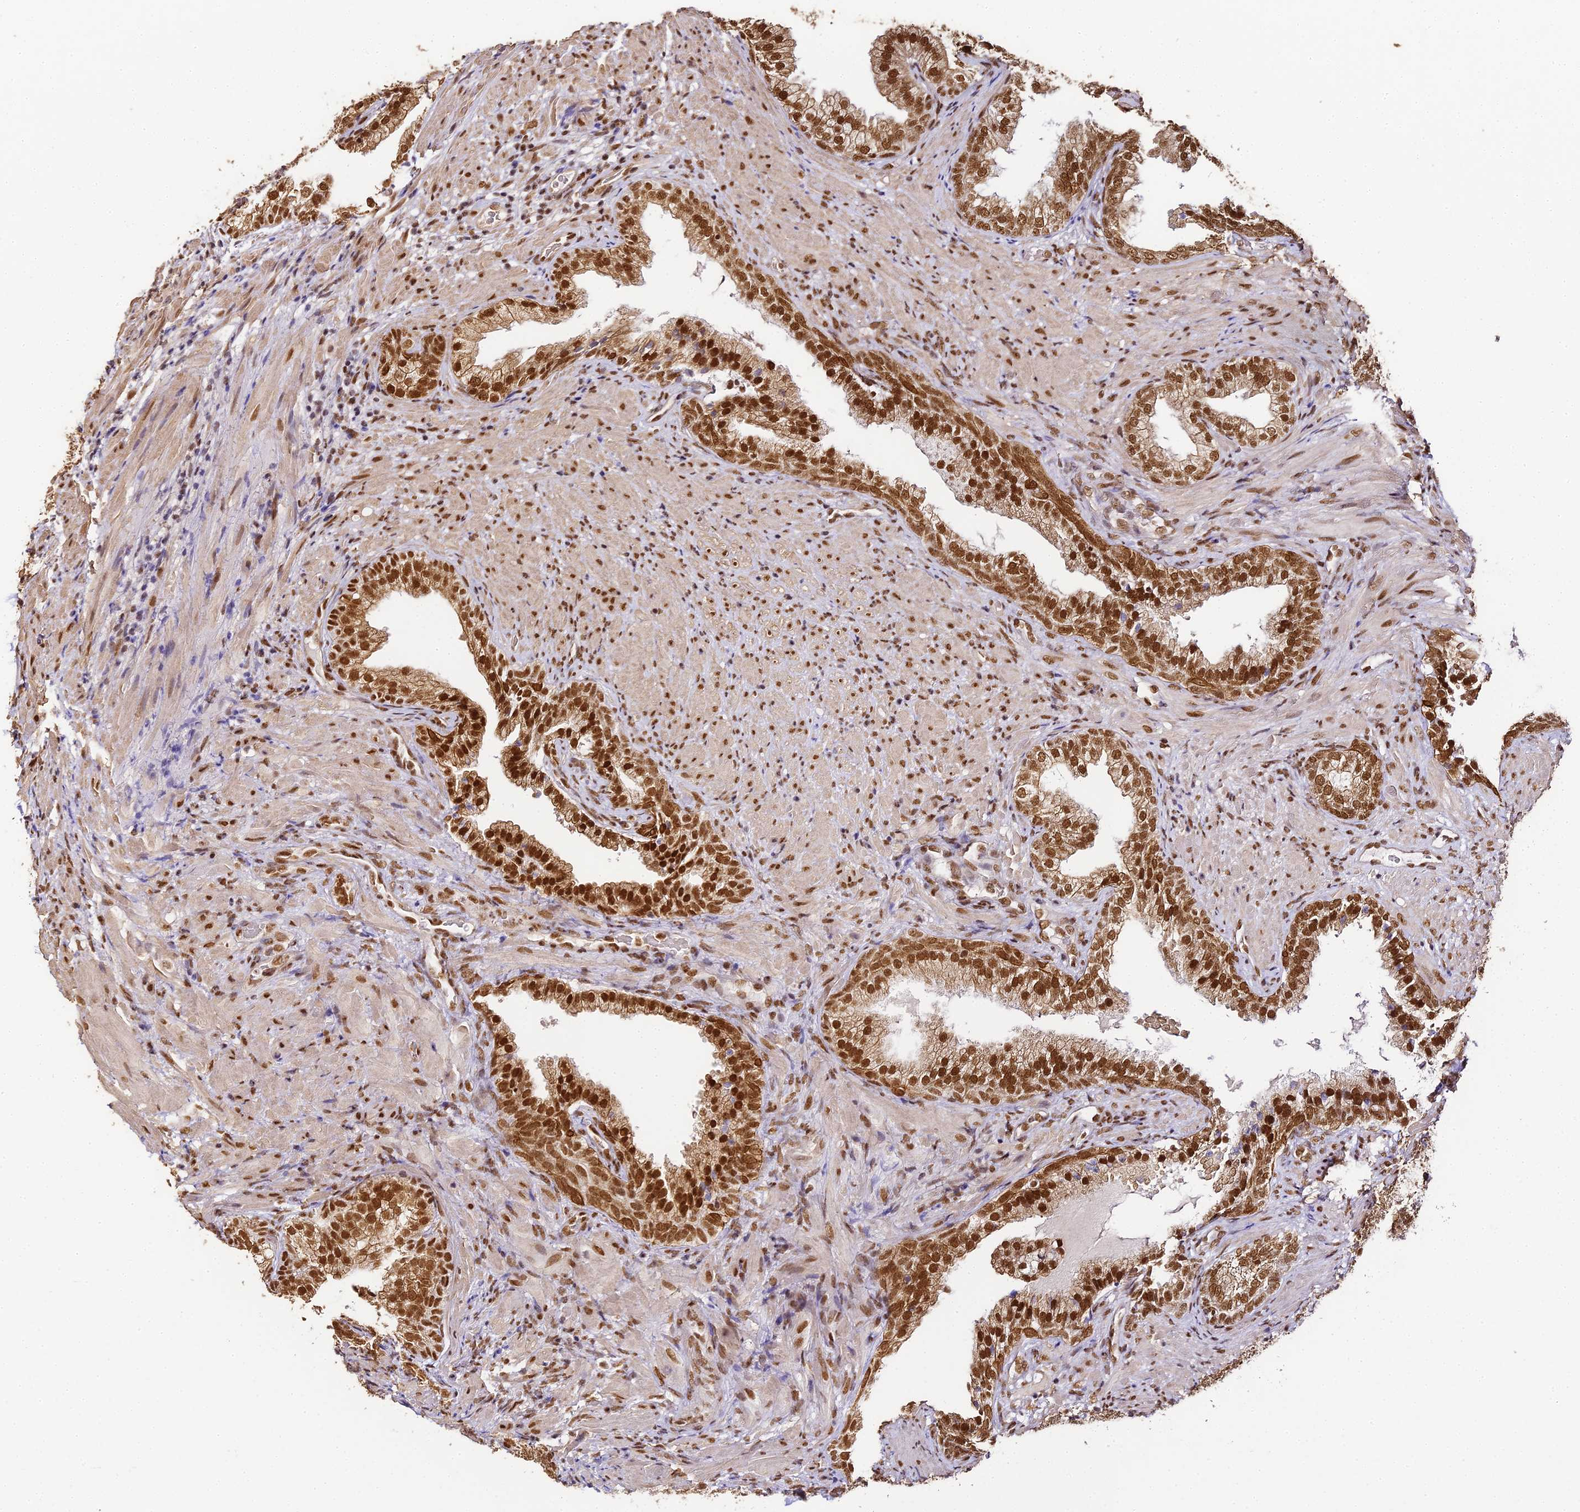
{"staining": {"intensity": "strong", "quantity": ">75%", "location": "cytoplasmic/membranous,nuclear"}, "tissue": "prostate", "cell_type": "Glandular cells", "image_type": "normal", "snomed": [{"axis": "morphology", "description": "Normal tissue, NOS"}, {"axis": "topography", "description": "Prostate"}], "caption": "There is high levels of strong cytoplasmic/membranous,nuclear staining in glandular cells of unremarkable prostate, as demonstrated by immunohistochemical staining (brown color).", "gene": "HNRNPA1", "patient": {"sex": "male", "age": 76}}